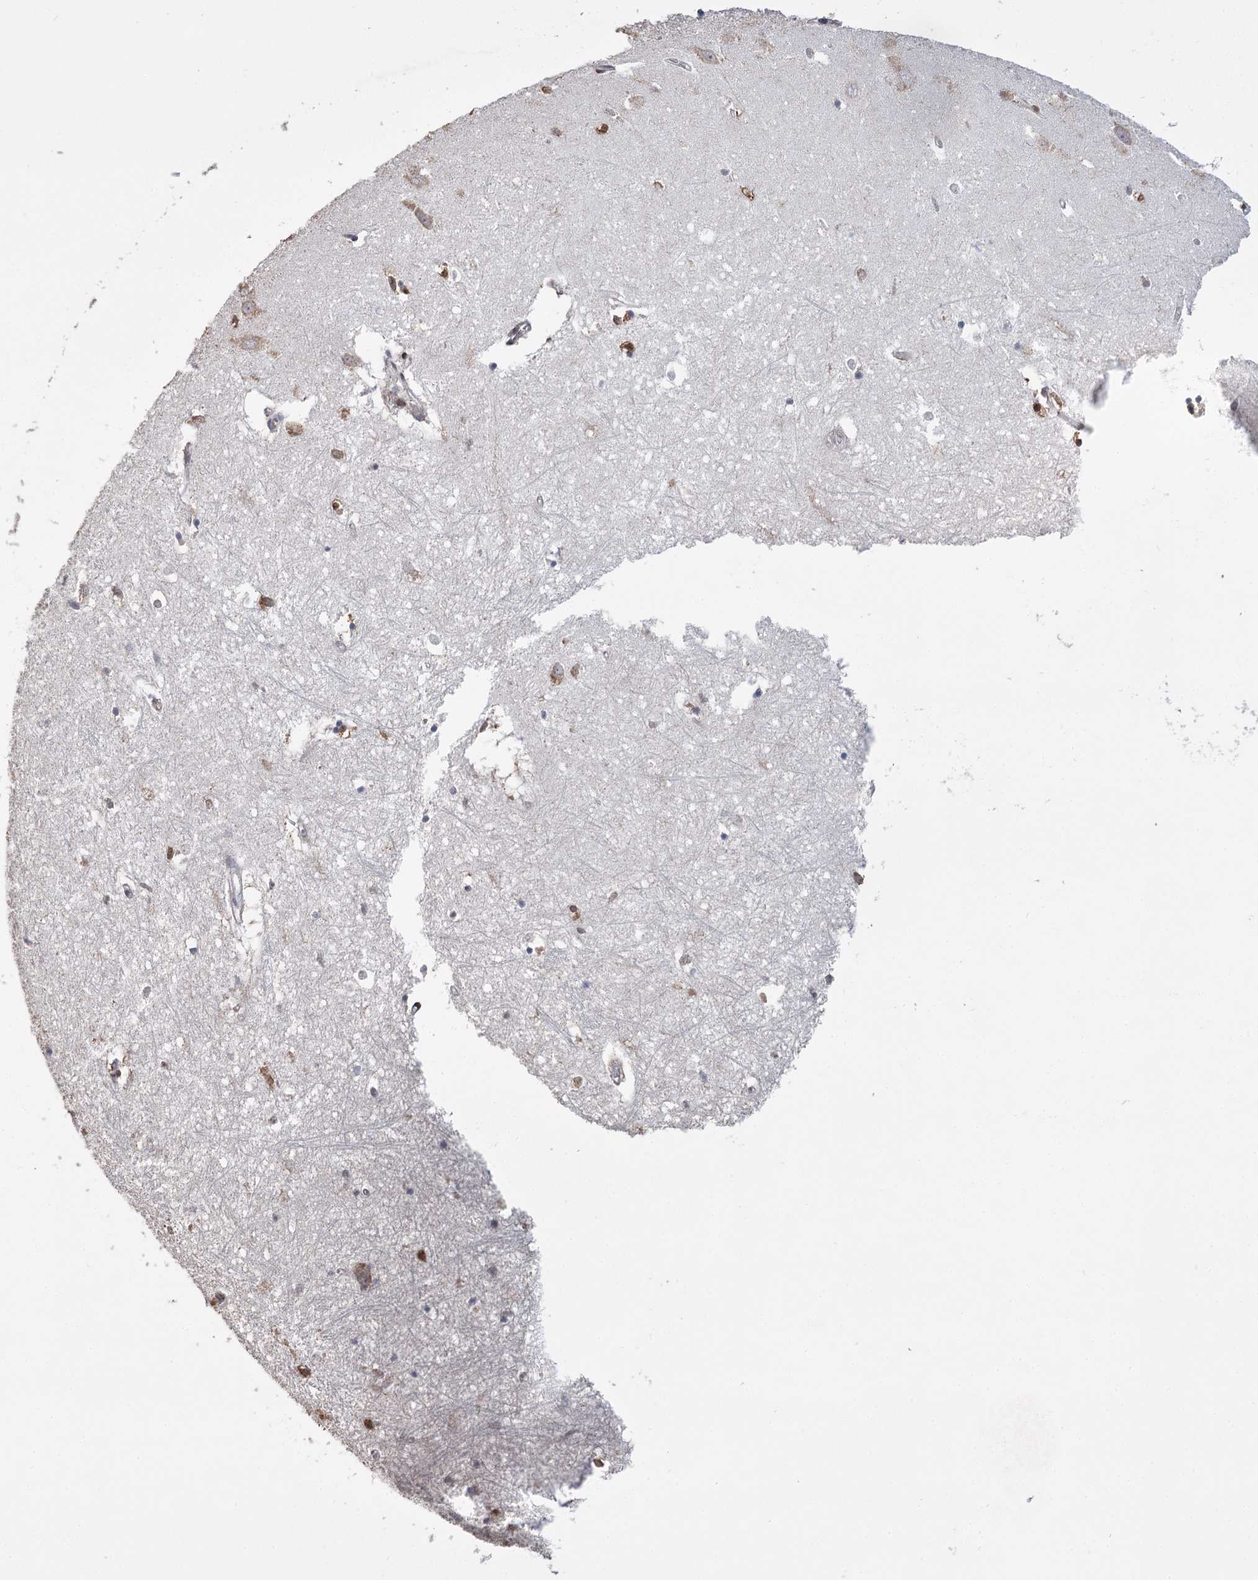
{"staining": {"intensity": "moderate", "quantity": "<25%", "location": "nuclear"}, "tissue": "hippocampus", "cell_type": "Glial cells", "image_type": "normal", "snomed": [{"axis": "morphology", "description": "Normal tissue, NOS"}, {"axis": "topography", "description": "Hippocampus"}], "caption": "Protein staining by immunohistochemistry (IHC) reveals moderate nuclear expression in approximately <25% of glial cells in normal hippocampus. (IHC, brightfield microscopy, high magnification).", "gene": "NFU1", "patient": {"sex": "female", "age": 64}}